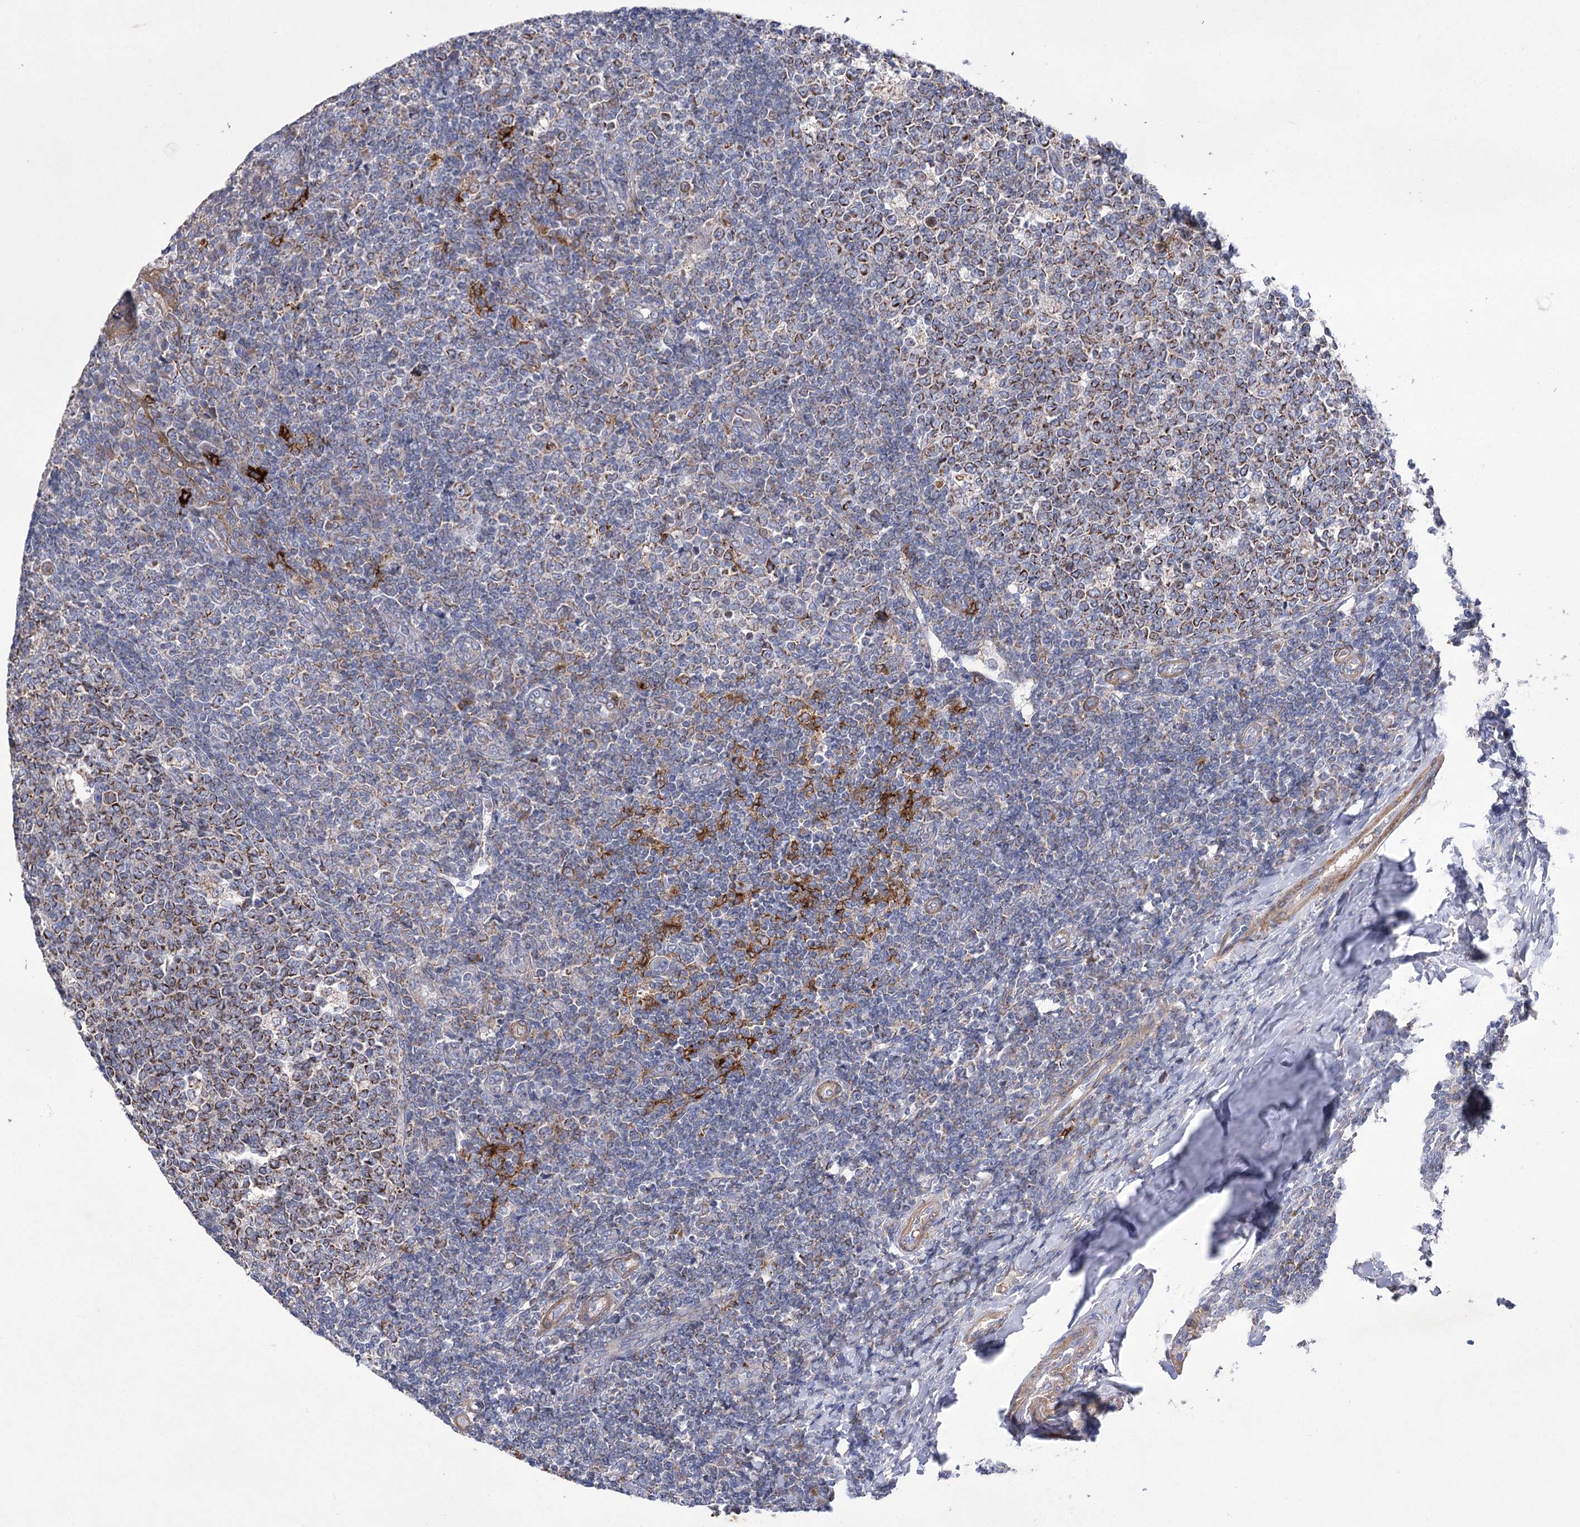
{"staining": {"intensity": "moderate", "quantity": ">75%", "location": "cytoplasmic/membranous"}, "tissue": "tonsil", "cell_type": "Germinal center cells", "image_type": "normal", "snomed": [{"axis": "morphology", "description": "Normal tissue, NOS"}, {"axis": "topography", "description": "Tonsil"}], "caption": "Tonsil was stained to show a protein in brown. There is medium levels of moderate cytoplasmic/membranous staining in approximately >75% of germinal center cells. (DAB IHC, brown staining for protein, blue staining for nuclei).", "gene": "COX15", "patient": {"sex": "female", "age": 19}}